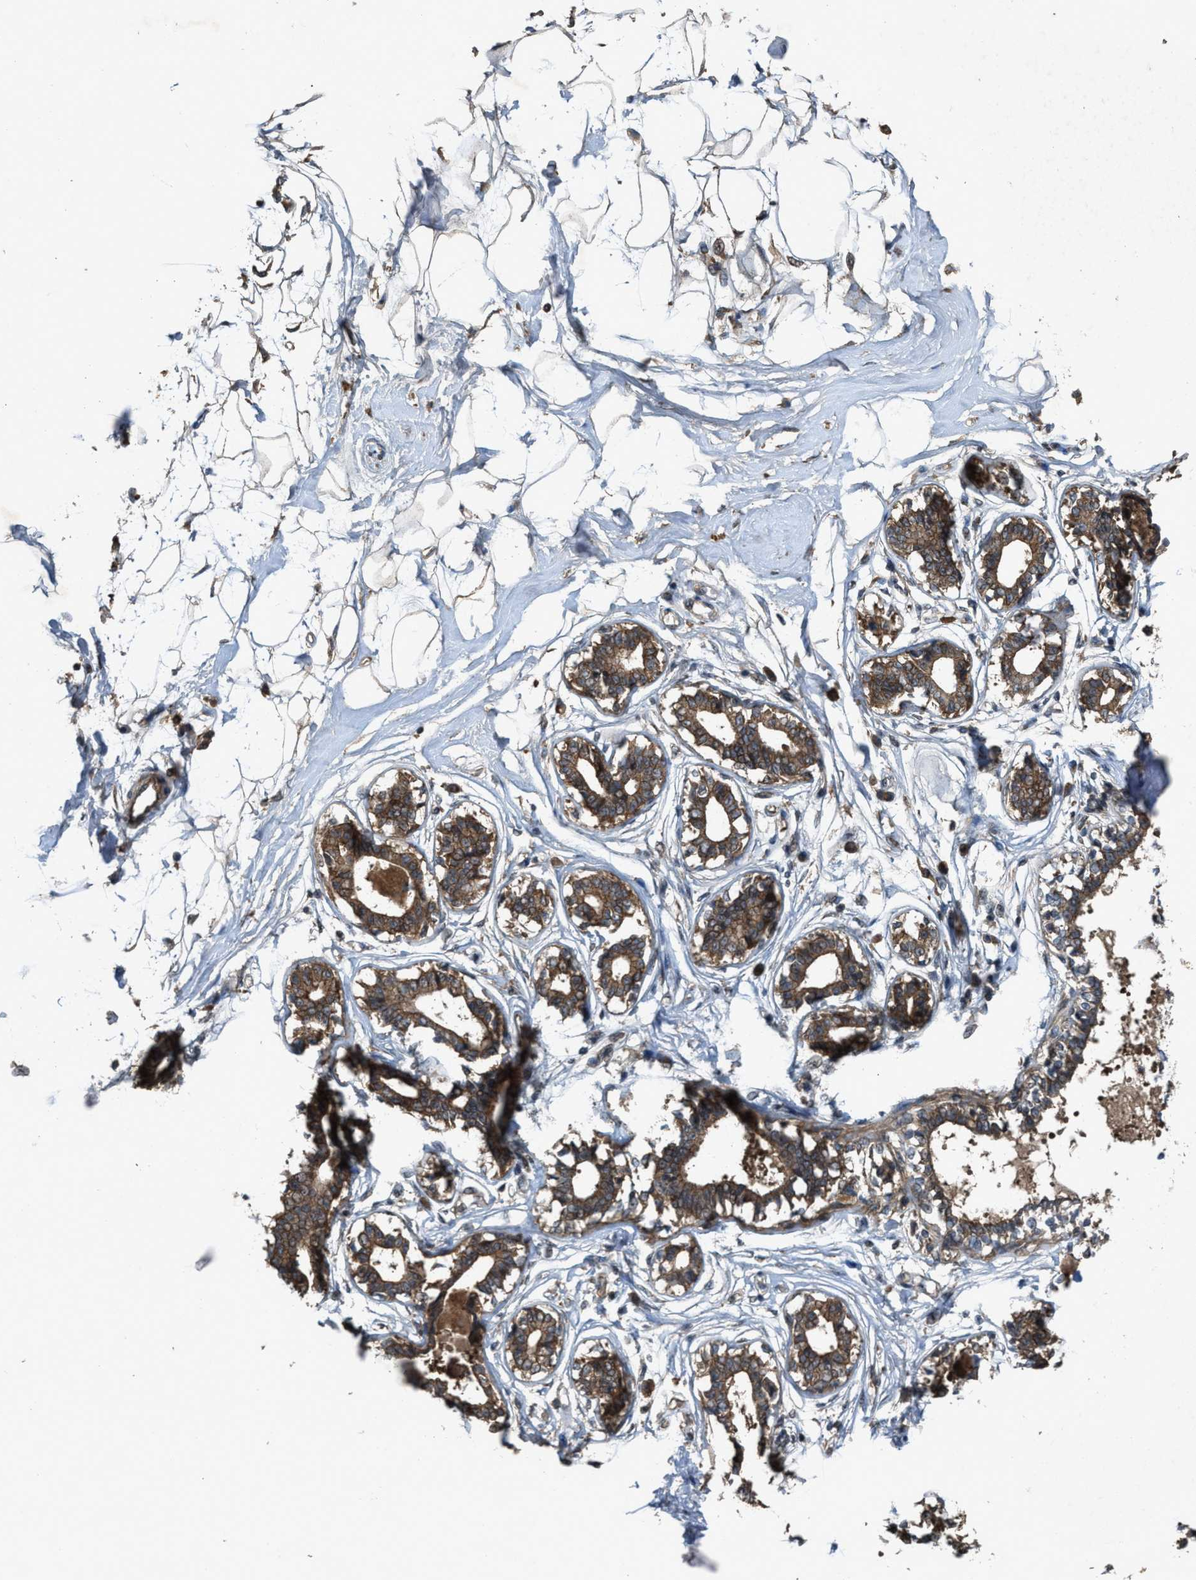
{"staining": {"intensity": "weak", "quantity": "25%-75%", "location": "cytoplasmic/membranous"}, "tissue": "breast", "cell_type": "Adipocytes", "image_type": "normal", "snomed": [{"axis": "morphology", "description": "Normal tissue, NOS"}, {"axis": "topography", "description": "Breast"}], "caption": "The micrograph displays a brown stain indicating the presence of a protein in the cytoplasmic/membranous of adipocytes in breast. The staining is performed using DAB (3,3'-diaminobenzidine) brown chromogen to label protein expression. The nuclei are counter-stained blue using hematoxylin.", "gene": "PDP2", "patient": {"sex": "female", "age": 45}}